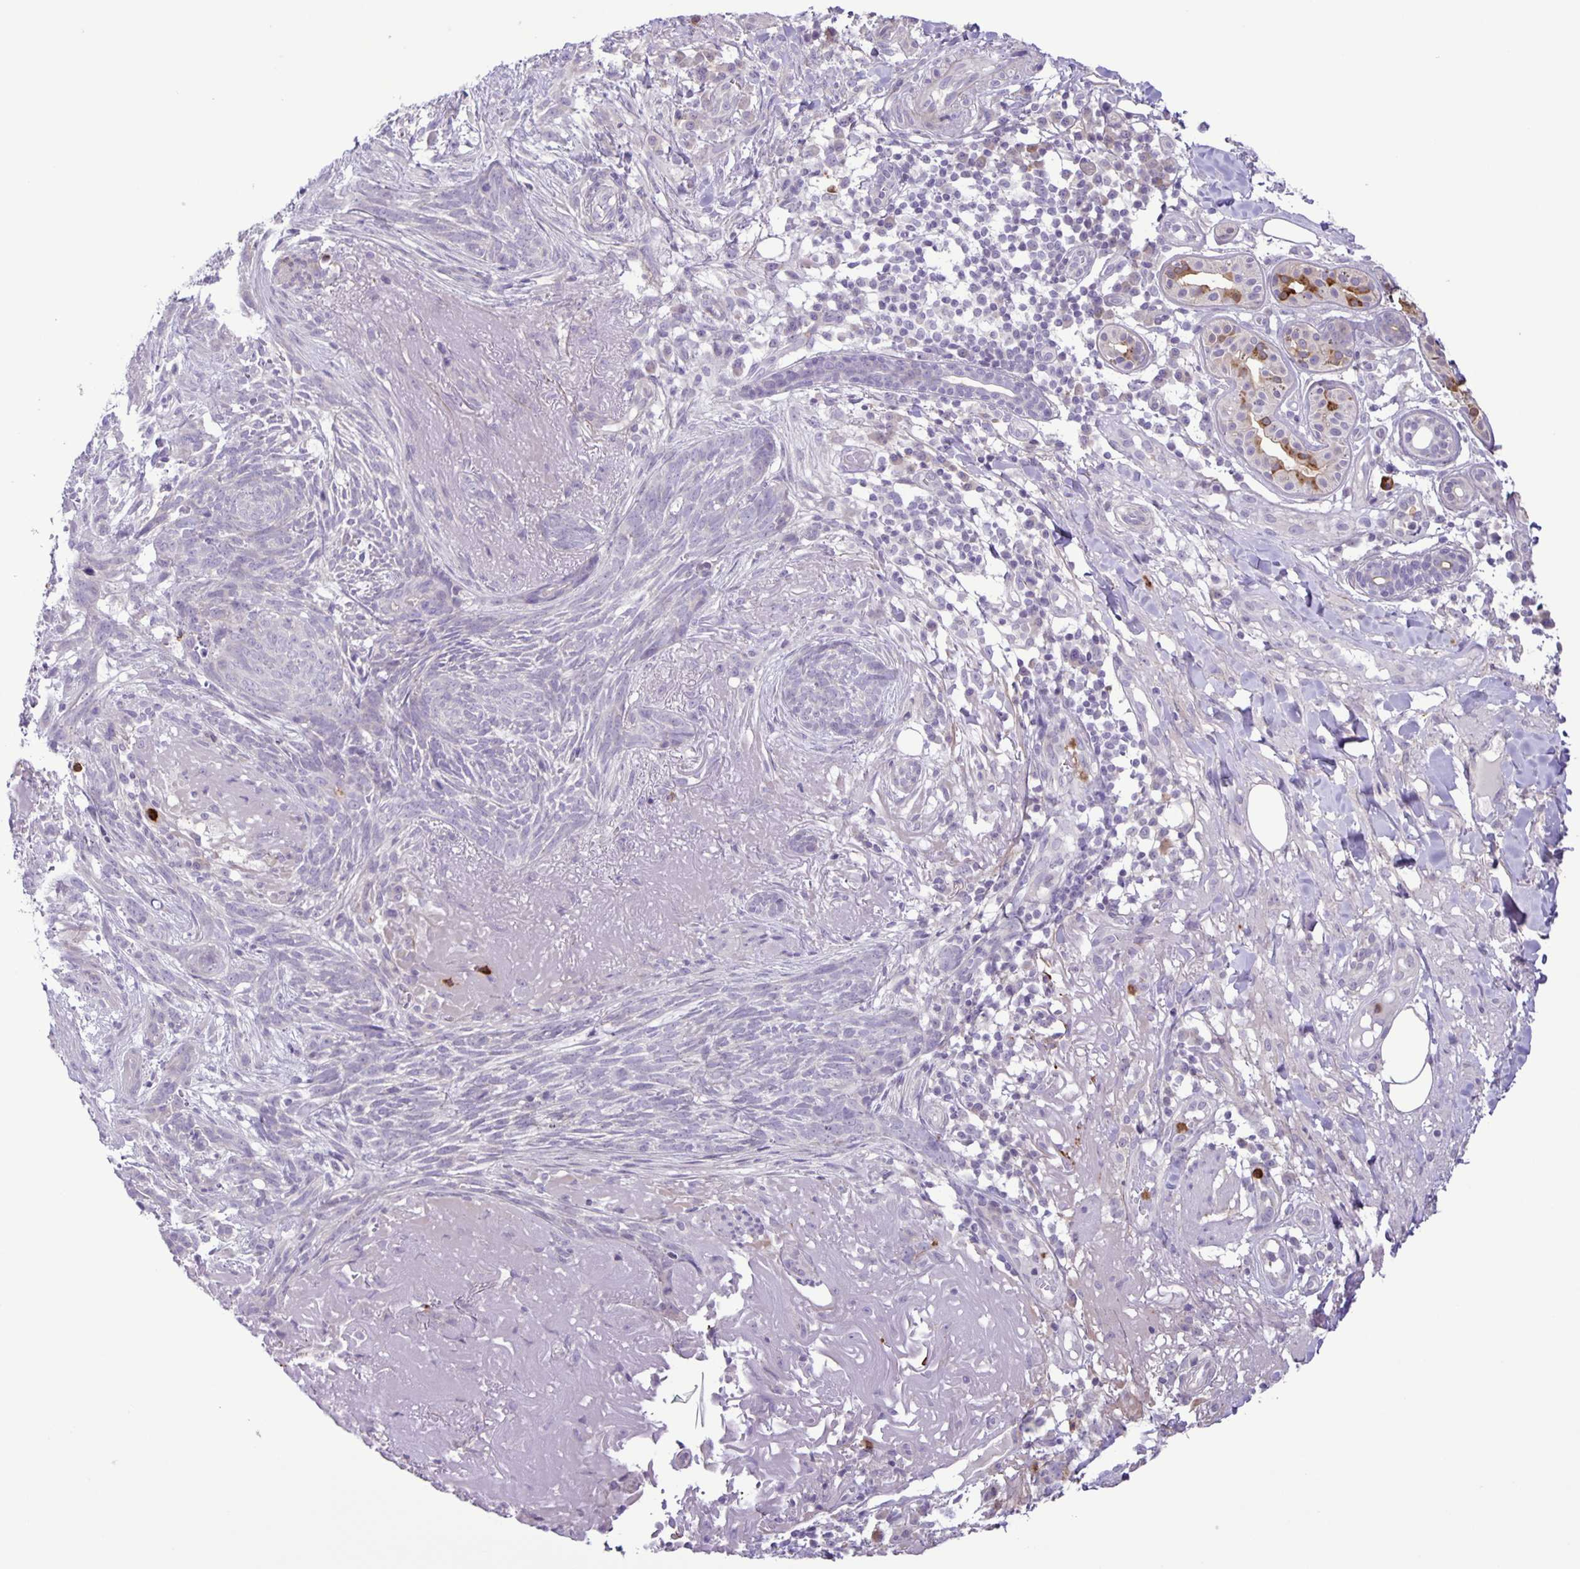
{"staining": {"intensity": "negative", "quantity": "none", "location": "none"}, "tissue": "skin cancer", "cell_type": "Tumor cells", "image_type": "cancer", "snomed": [{"axis": "morphology", "description": "Basal cell carcinoma"}, {"axis": "topography", "description": "Skin"}], "caption": "A high-resolution micrograph shows IHC staining of skin cancer (basal cell carcinoma), which displays no significant positivity in tumor cells.", "gene": "ADCK1", "patient": {"sex": "female", "age": 93}}